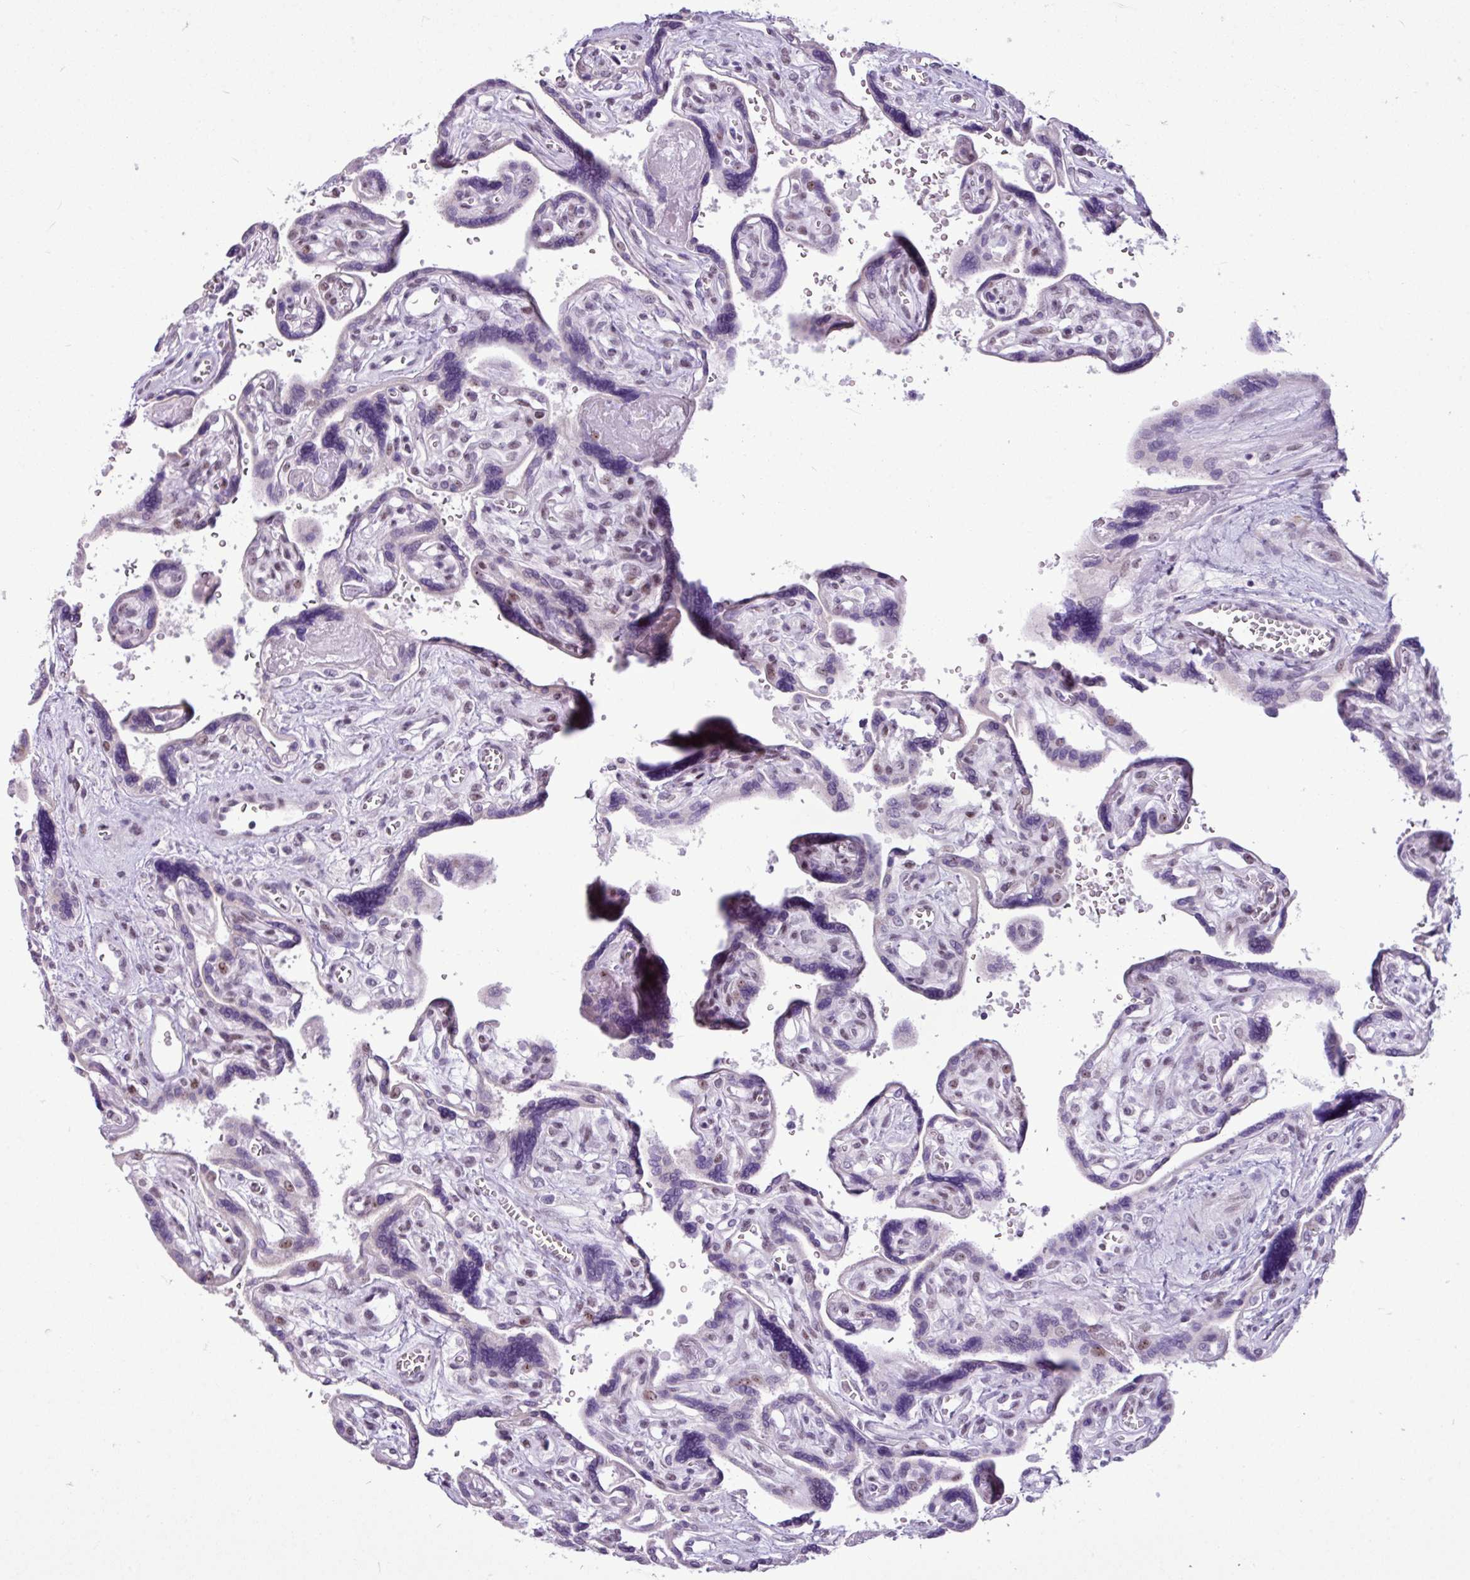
{"staining": {"intensity": "moderate", "quantity": "25%-75%", "location": "cytoplasmic/membranous,nuclear"}, "tissue": "placenta", "cell_type": "Decidual cells", "image_type": "normal", "snomed": [{"axis": "morphology", "description": "Normal tissue, NOS"}, {"axis": "topography", "description": "Placenta"}], "caption": "Immunohistochemistry (IHC) histopathology image of normal placenta: placenta stained using immunohistochemistry displays medium levels of moderate protein expression localized specifically in the cytoplasmic/membranous,nuclear of decidual cells, appearing as a cytoplasmic/membranous,nuclear brown color.", "gene": "UTP18", "patient": {"sex": "female", "age": 39}}